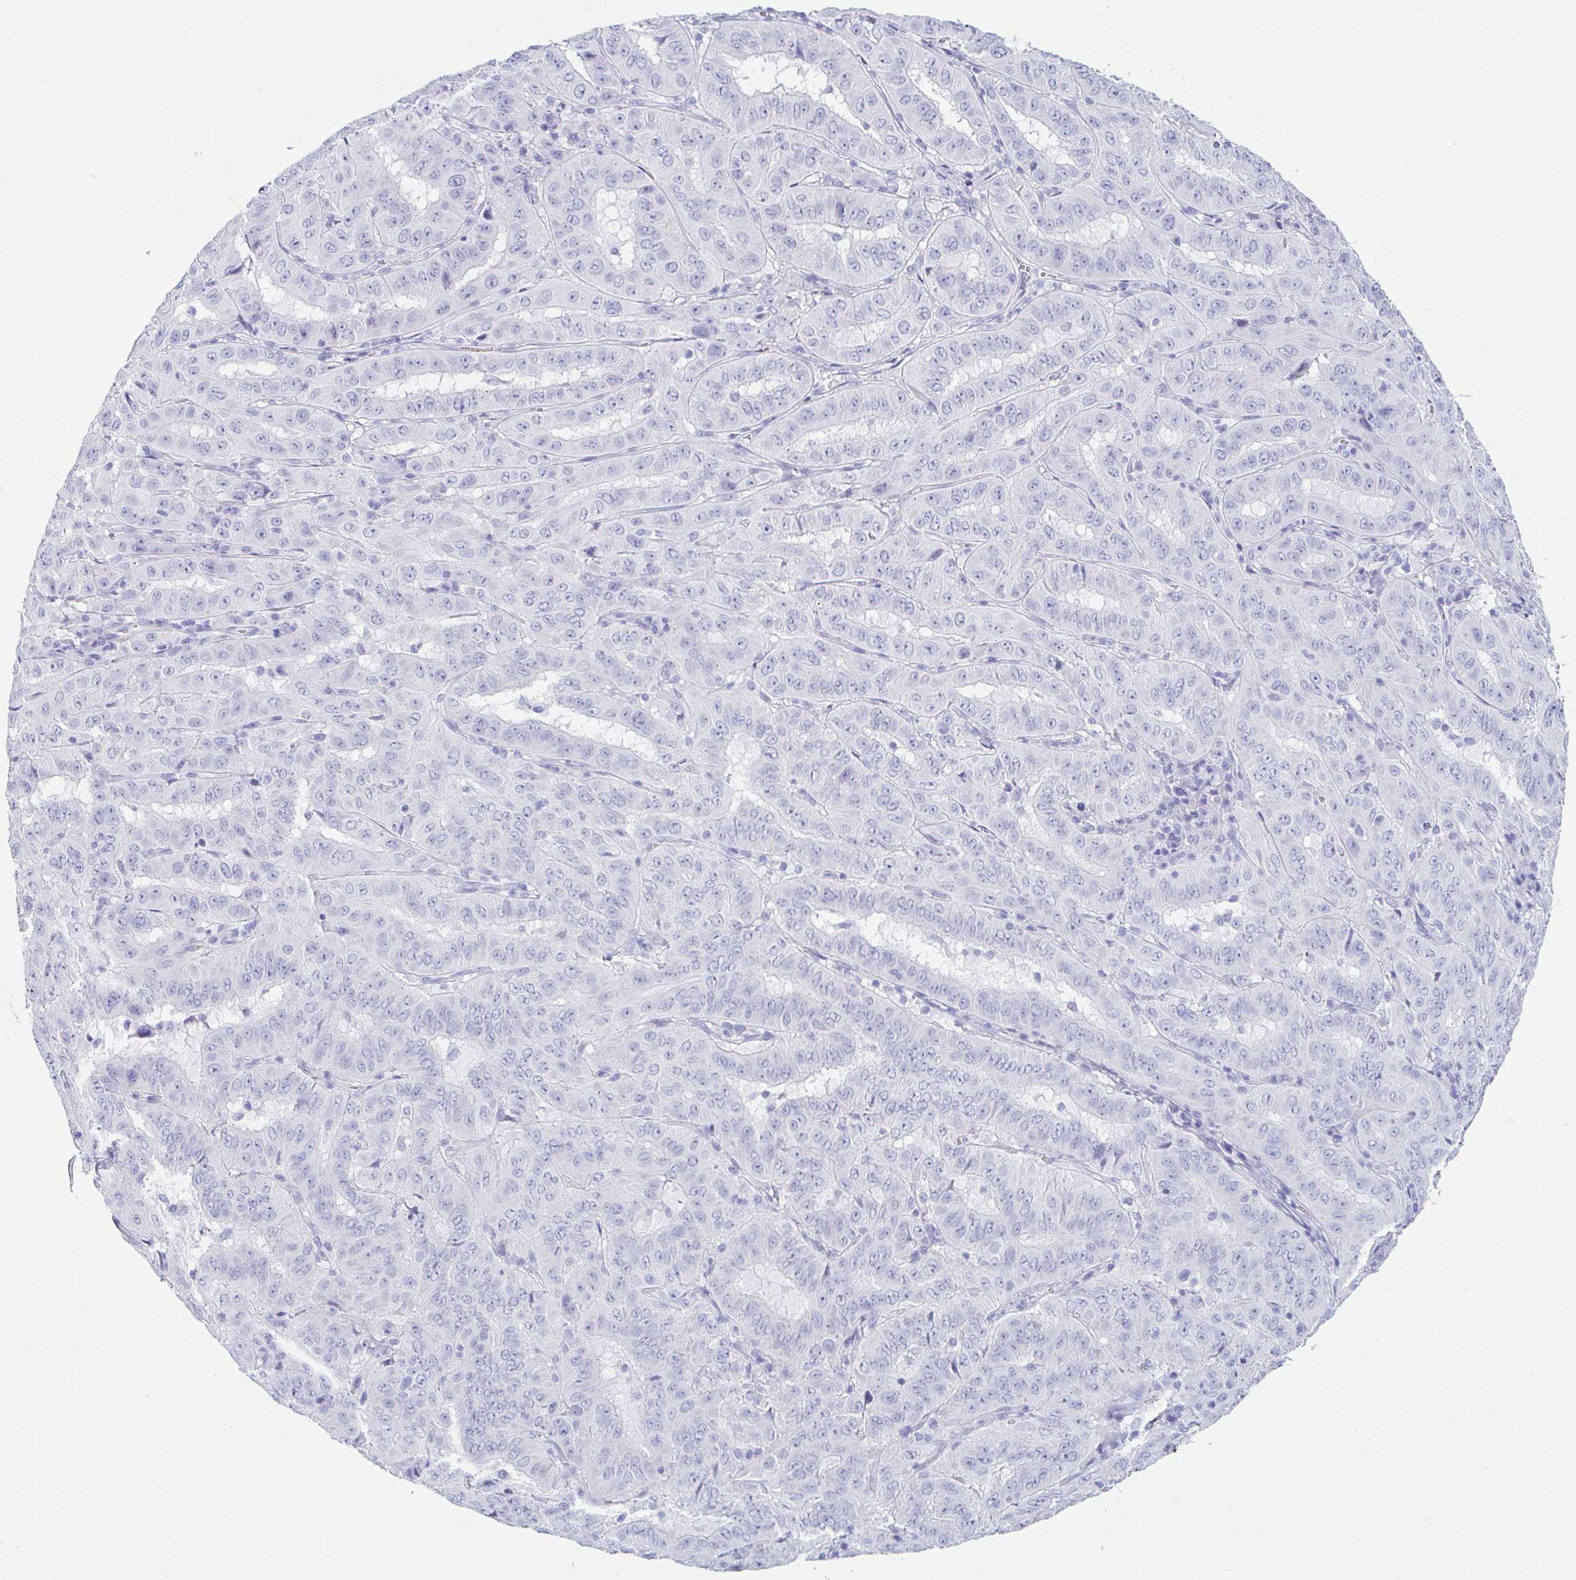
{"staining": {"intensity": "negative", "quantity": "none", "location": "none"}, "tissue": "pancreatic cancer", "cell_type": "Tumor cells", "image_type": "cancer", "snomed": [{"axis": "morphology", "description": "Adenocarcinoma, NOS"}, {"axis": "topography", "description": "Pancreas"}], "caption": "There is no significant expression in tumor cells of pancreatic cancer (adenocarcinoma).", "gene": "TAS2R41", "patient": {"sex": "male", "age": 63}}